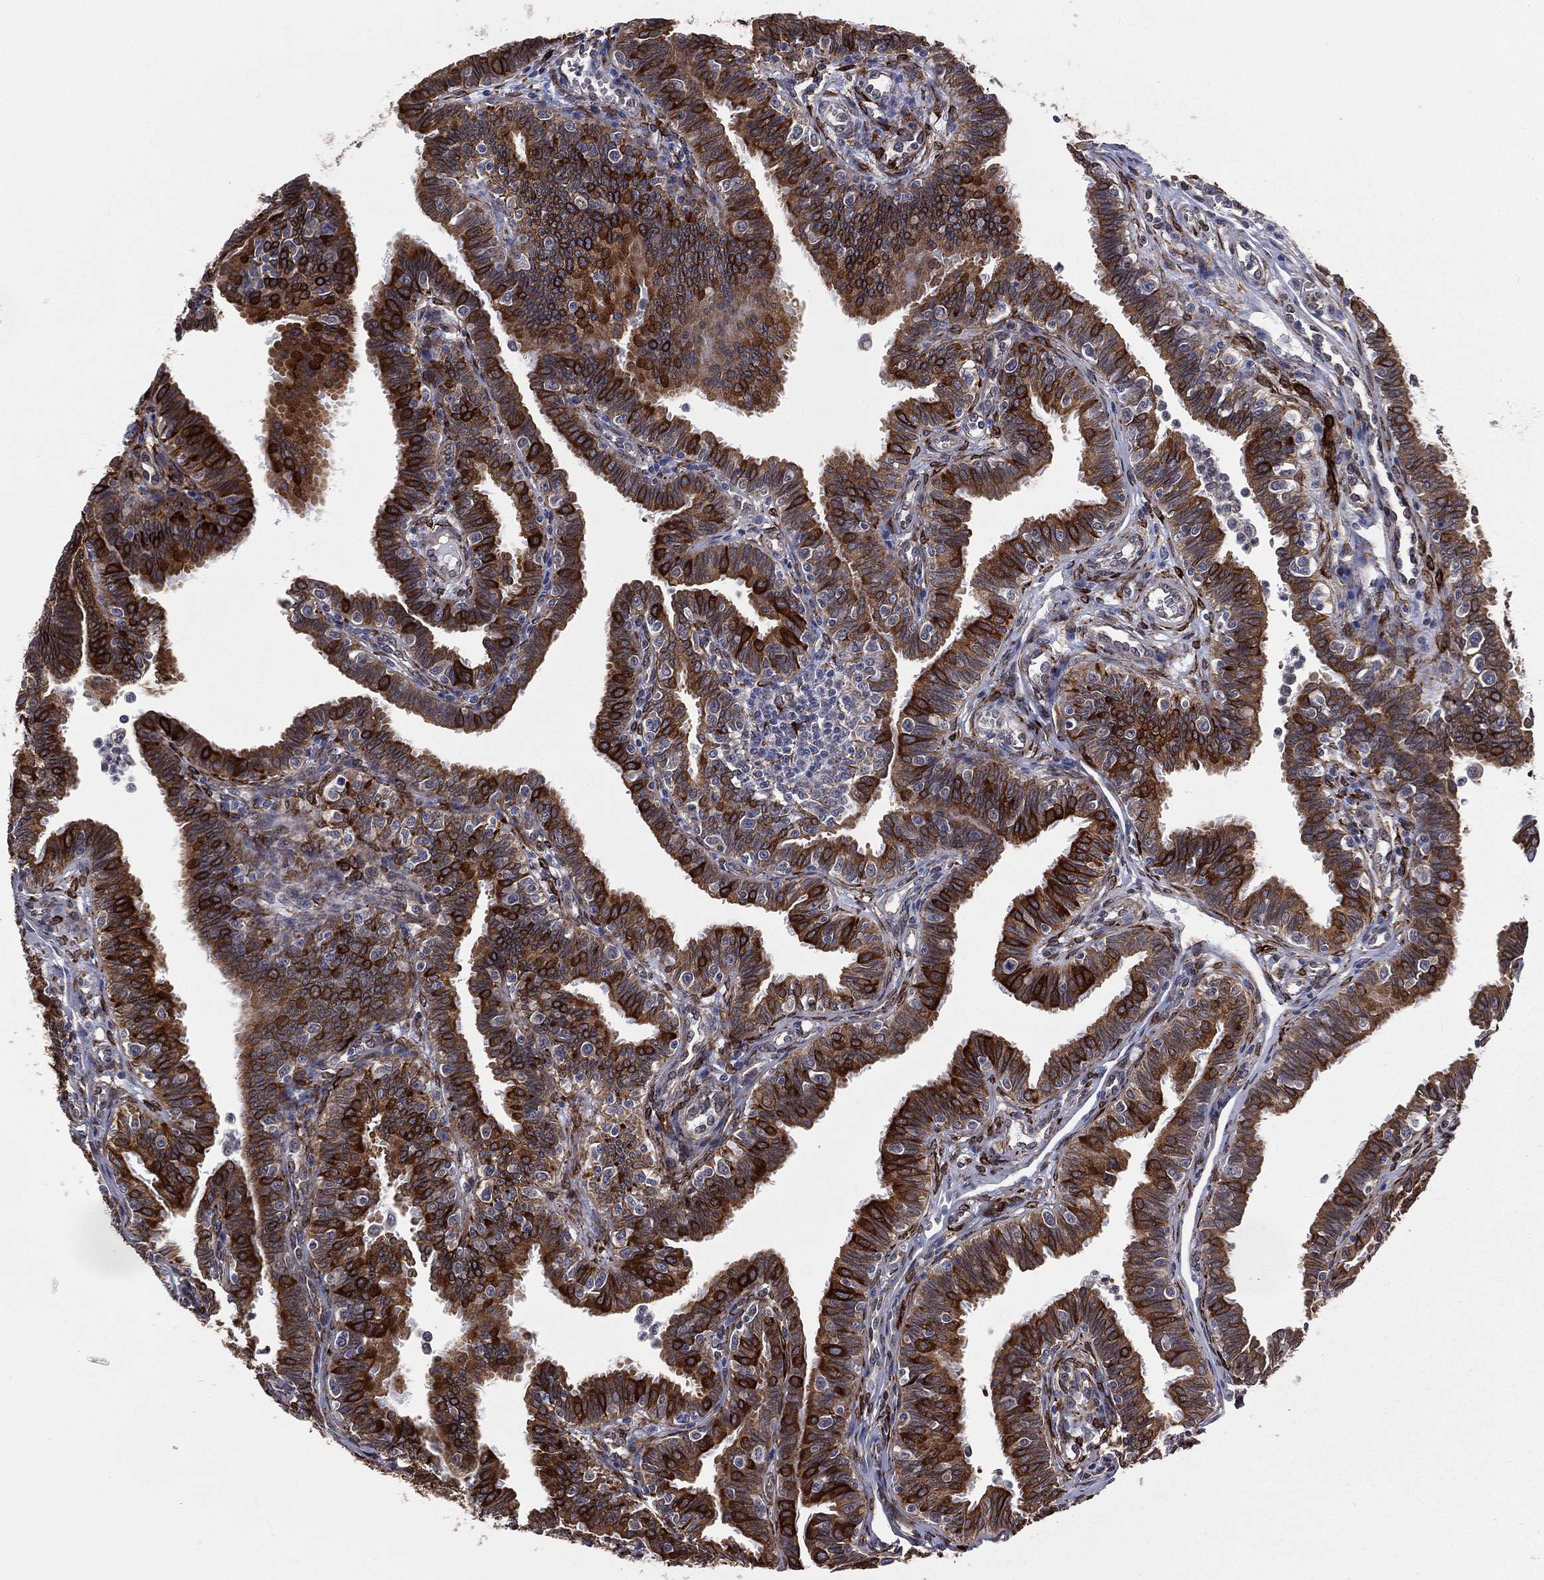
{"staining": {"intensity": "strong", "quantity": ">75%", "location": "cytoplasmic/membranous"}, "tissue": "fallopian tube", "cell_type": "Glandular cells", "image_type": "normal", "snomed": [{"axis": "morphology", "description": "Normal tissue, NOS"}, {"axis": "topography", "description": "Fallopian tube"}], "caption": "Immunohistochemistry (DAB (3,3'-diaminobenzidine)) staining of unremarkable human fallopian tube demonstrates strong cytoplasmic/membranous protein staining in approximately >75% of glandular cells. The protein of interest is stained brown, and the nuclei are stained in blue (DAB IHC with brightfield microscopy, high magnification).", "gene": "PGRMC1", "patient": {"sex": "female", "age": 36}}